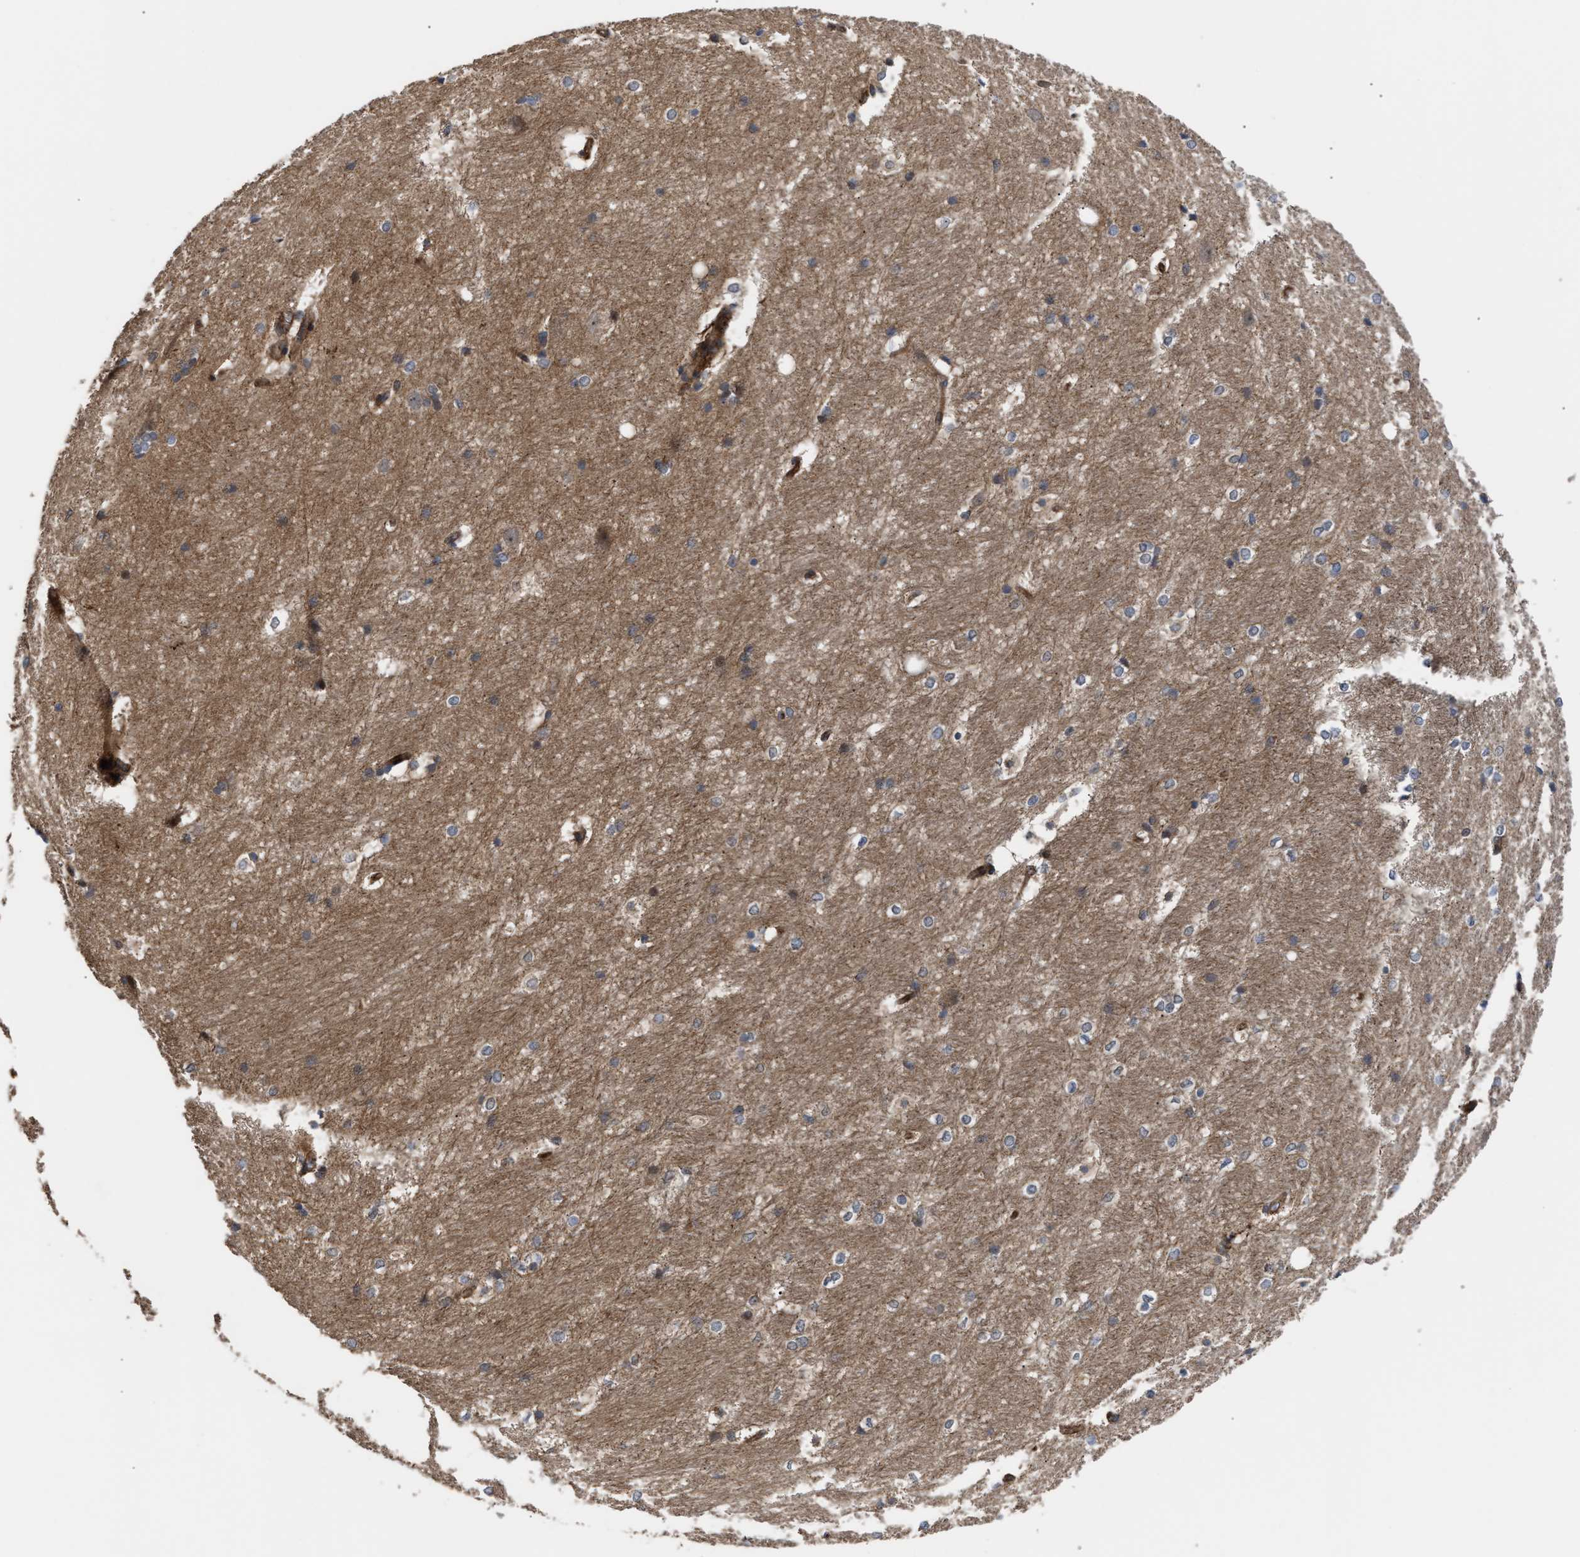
{"staining": {"intensity": "weak", "quantity": "<25%", "location": "cytoplasmic/membranous"}, "tissue": "hippocampus", "cell_type": "Glial cells", "image_type": "normal", "snomed": [{"axis": "morphology", "description": "Normal tissue, NOS"}, {"axis": "topography", "description": "Hippocampus"}], "caption": "High power microscopy photomicrograph of an immunohistochemistry micrograph of normal hippocampus, revealing no significant expression in glial cells. (DAB (3,3'-diaminobenzidine) immunohistochemistry with hematoxylin counter stain).", "gene": "STAU1", "patient": {"sex": "female", "age": 19}}